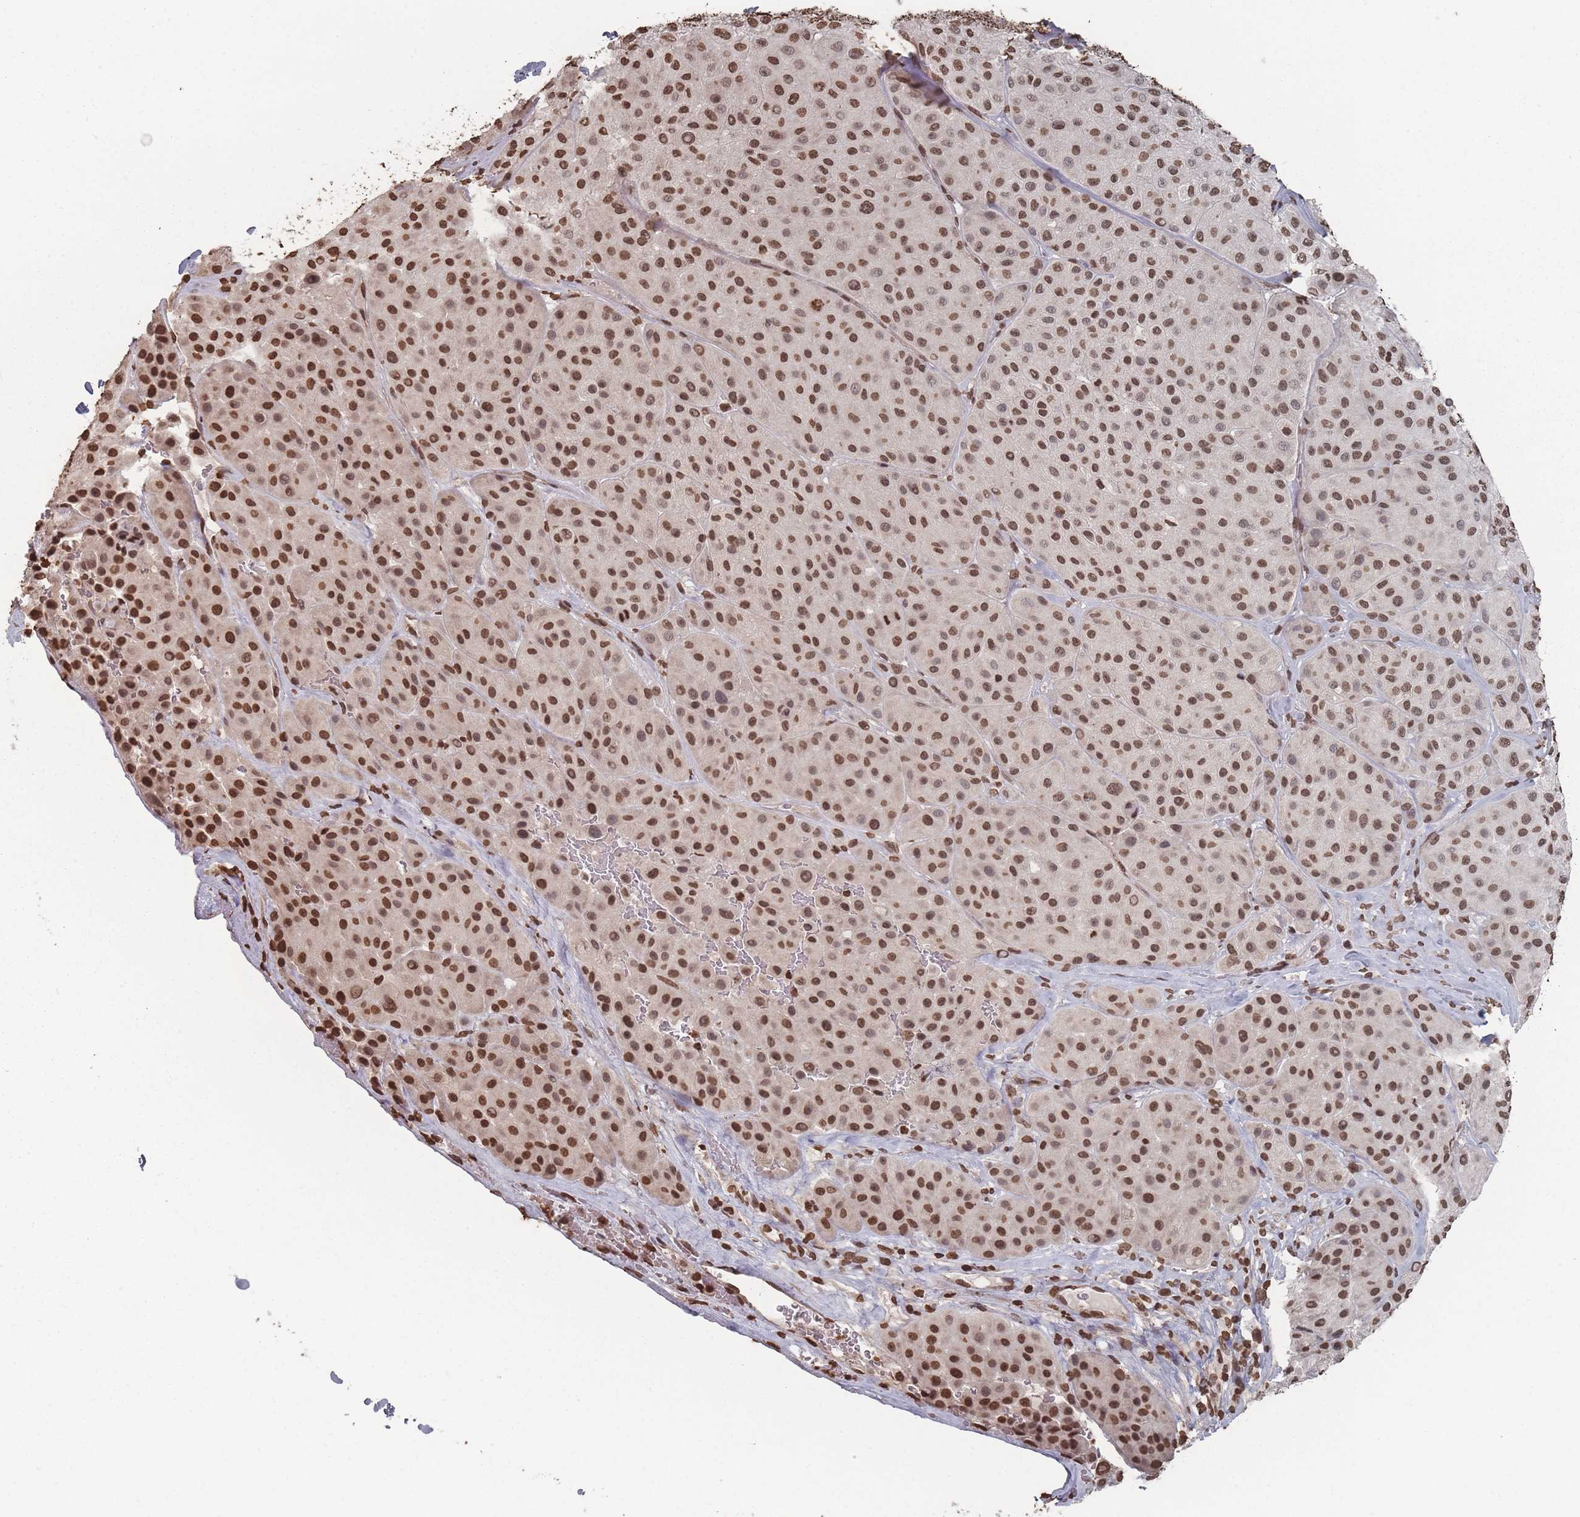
{"staining": {"intensity": "strong", "quantity": ">75%", "location": "nuclear"}, "tissue": "melanoma", "cell_type": "Tumor cells", "image_type": "cancer", "snomed": [{"axis": "morphology", "description": "Malignant melanoma, Metastatic site"}, {"axis": "topography", "description": "Smooth muscle"}], "caption": "The histopathology image reveals staining of melanoma, revealing strong nuclear protein positivity (brown color) within tumor cells.", "gene": "PLEKHG5", "patient": {"sex": "male", "age": 41}}